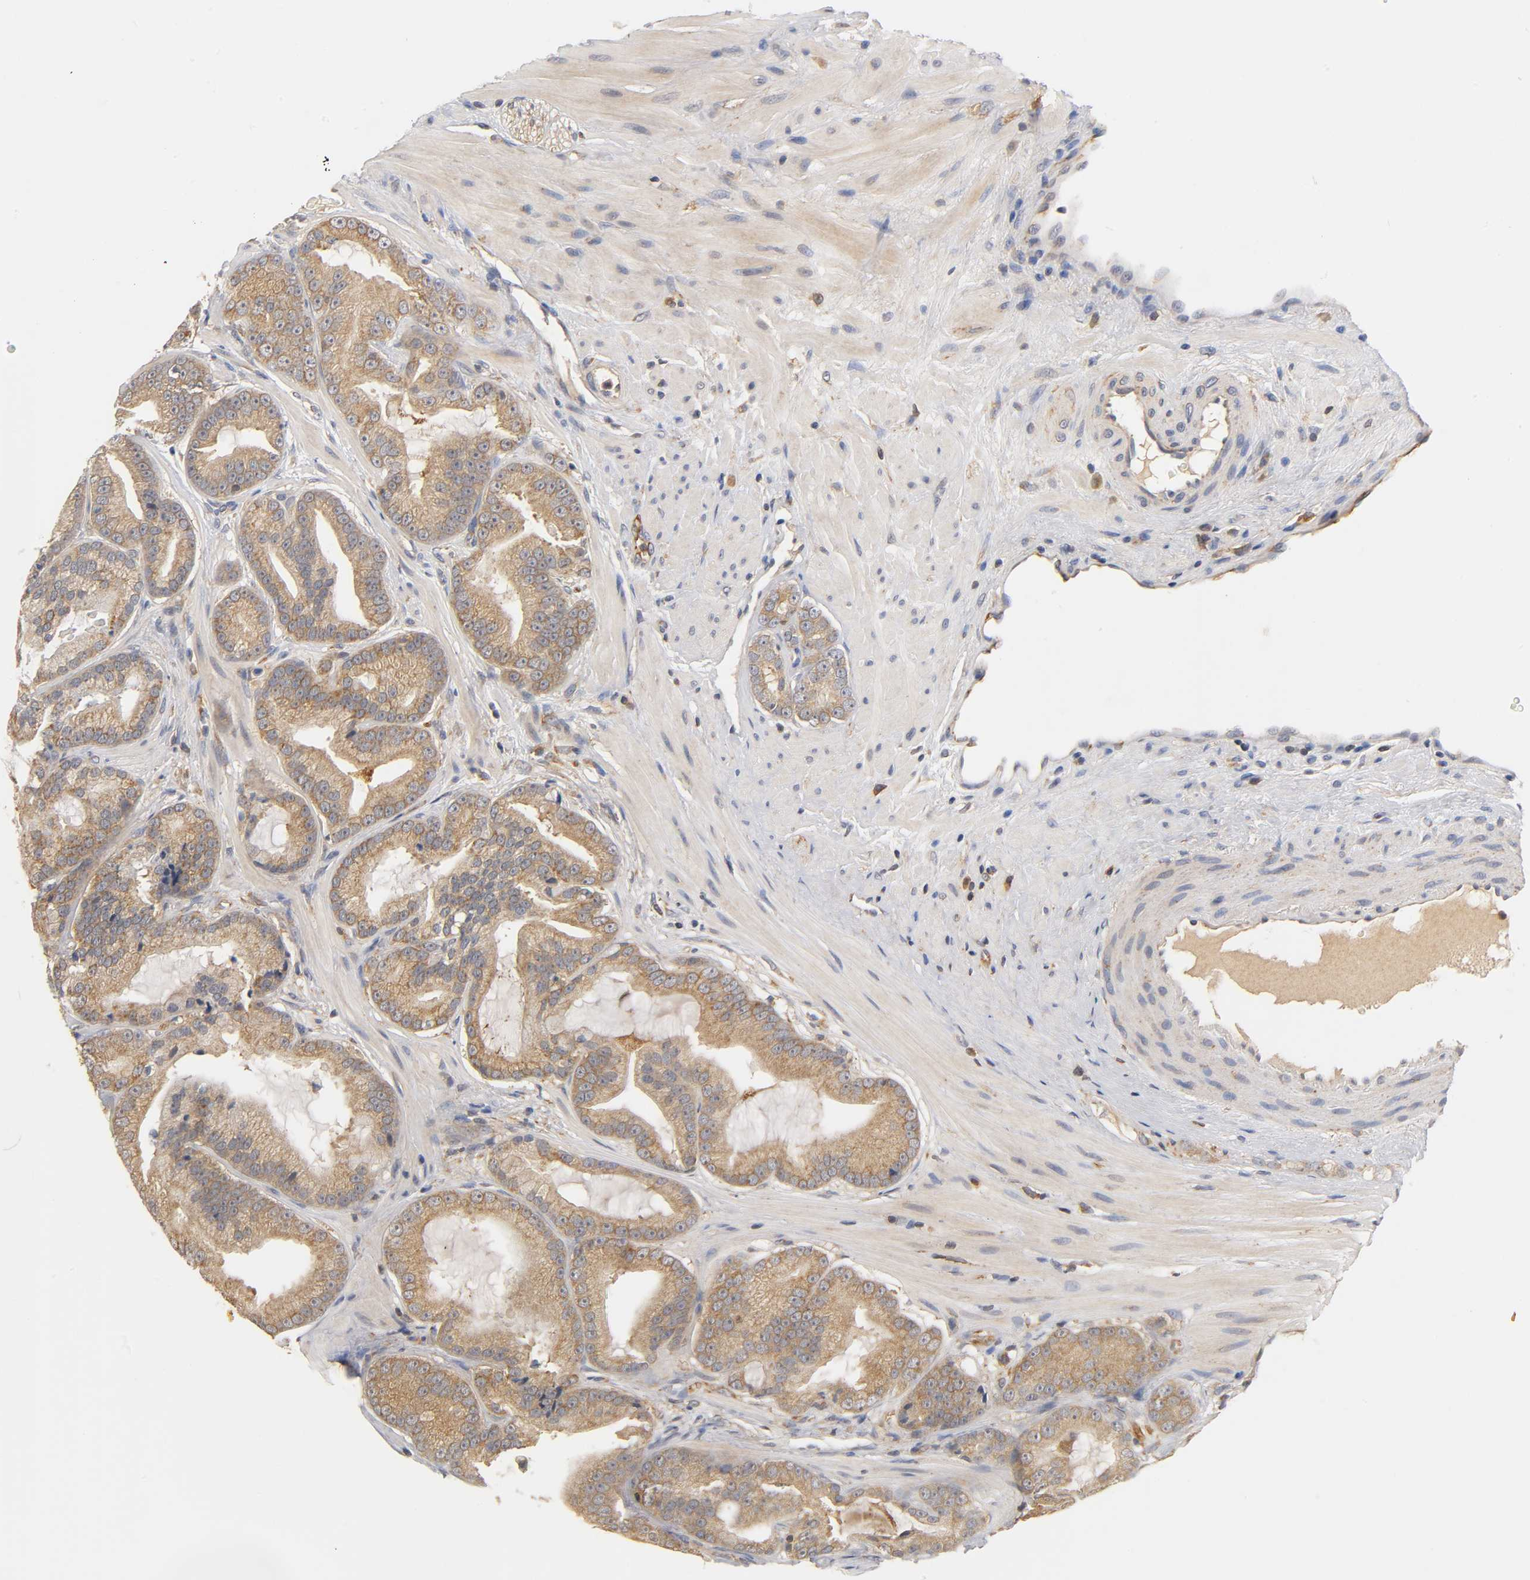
{"staining": {"intensity": "strong", "quantity": ">75%", "location": "cytoplasmic/membranous"}, "tissue": "prostate cancer", "cell_type": "Tumor cells", "image_type": "cancer", "snomed": [{"axis": "morphology", "description": "Adenocarcinoma, Low grade"}, {"axis": "topography", "description": "Prostate"}], "caption": "This photomicrograph reveals IHC staining of prostate low-grade adenocarcinoma, with high strong cytoplasmic/membranous expression in about >75% of tumor cells.", "gene": "SCAP", "patient": {"sex": "male", "age": 58}}